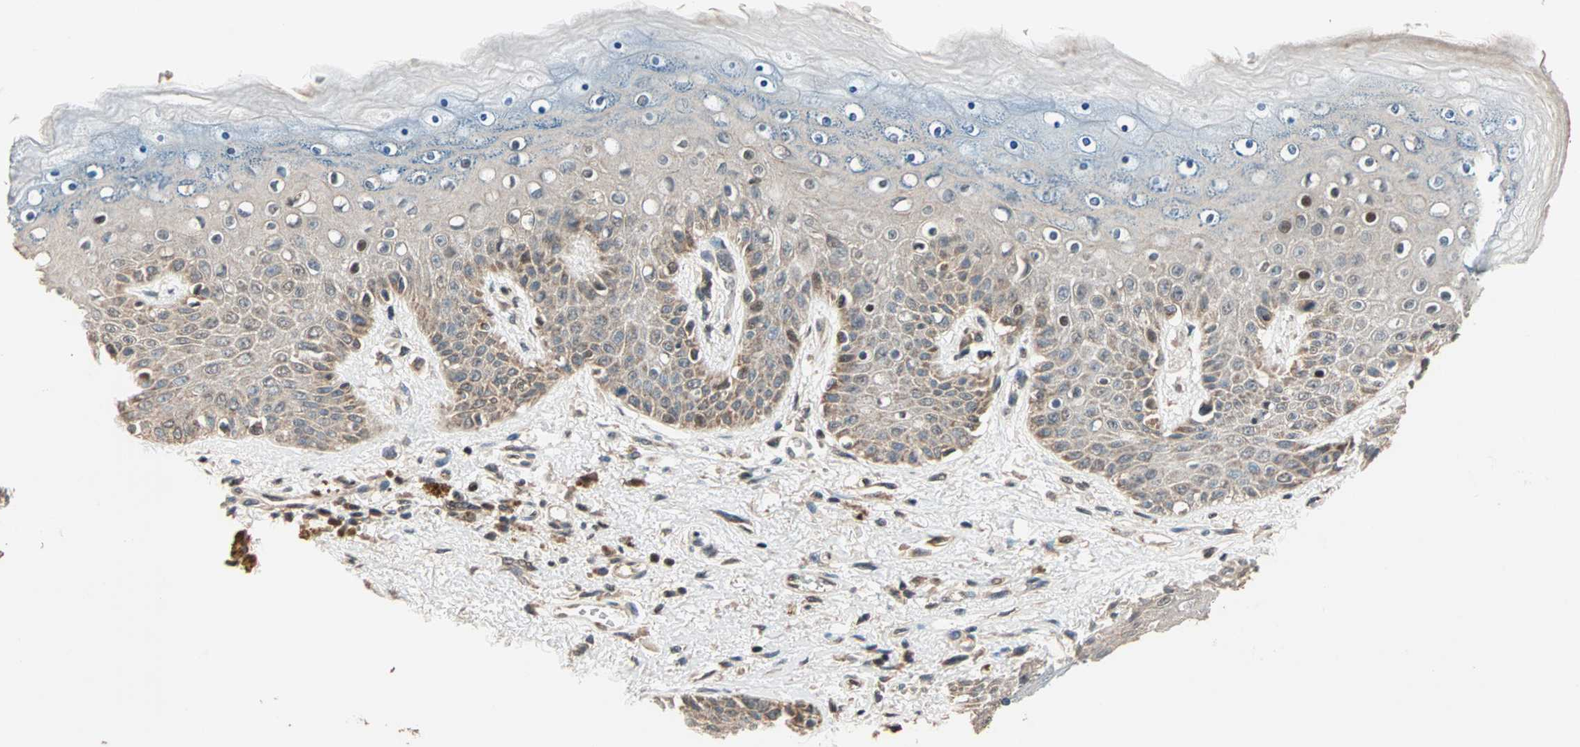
{"staining": {"intensity": "moderate", "quantity": ">75%", "location": "cytoplasmic/membranous"}, "tissue": "skin", "cell_type": "Epidermal cells", "image_type": "normal", "snomed": [{"axis": "morphology", "description": "Normal tissue, NOS"}, {"axis": "topography", "description": "Anal"}], "caption": "Immunohistochemistry (DAB) staining of benign human skin demonstrates moderate cytoplasmic/membranous protein staining in approximately >75% of epidermal cells. The staining was performed using DAB (3,3'-diaminobenzidine) to visualize the protein expression in brown, while the nuclei were stained in blue with hematoxylin (Magnification: 20x).", "gene": "HECW1", "patient": {"sex": "female", "age": 46}}